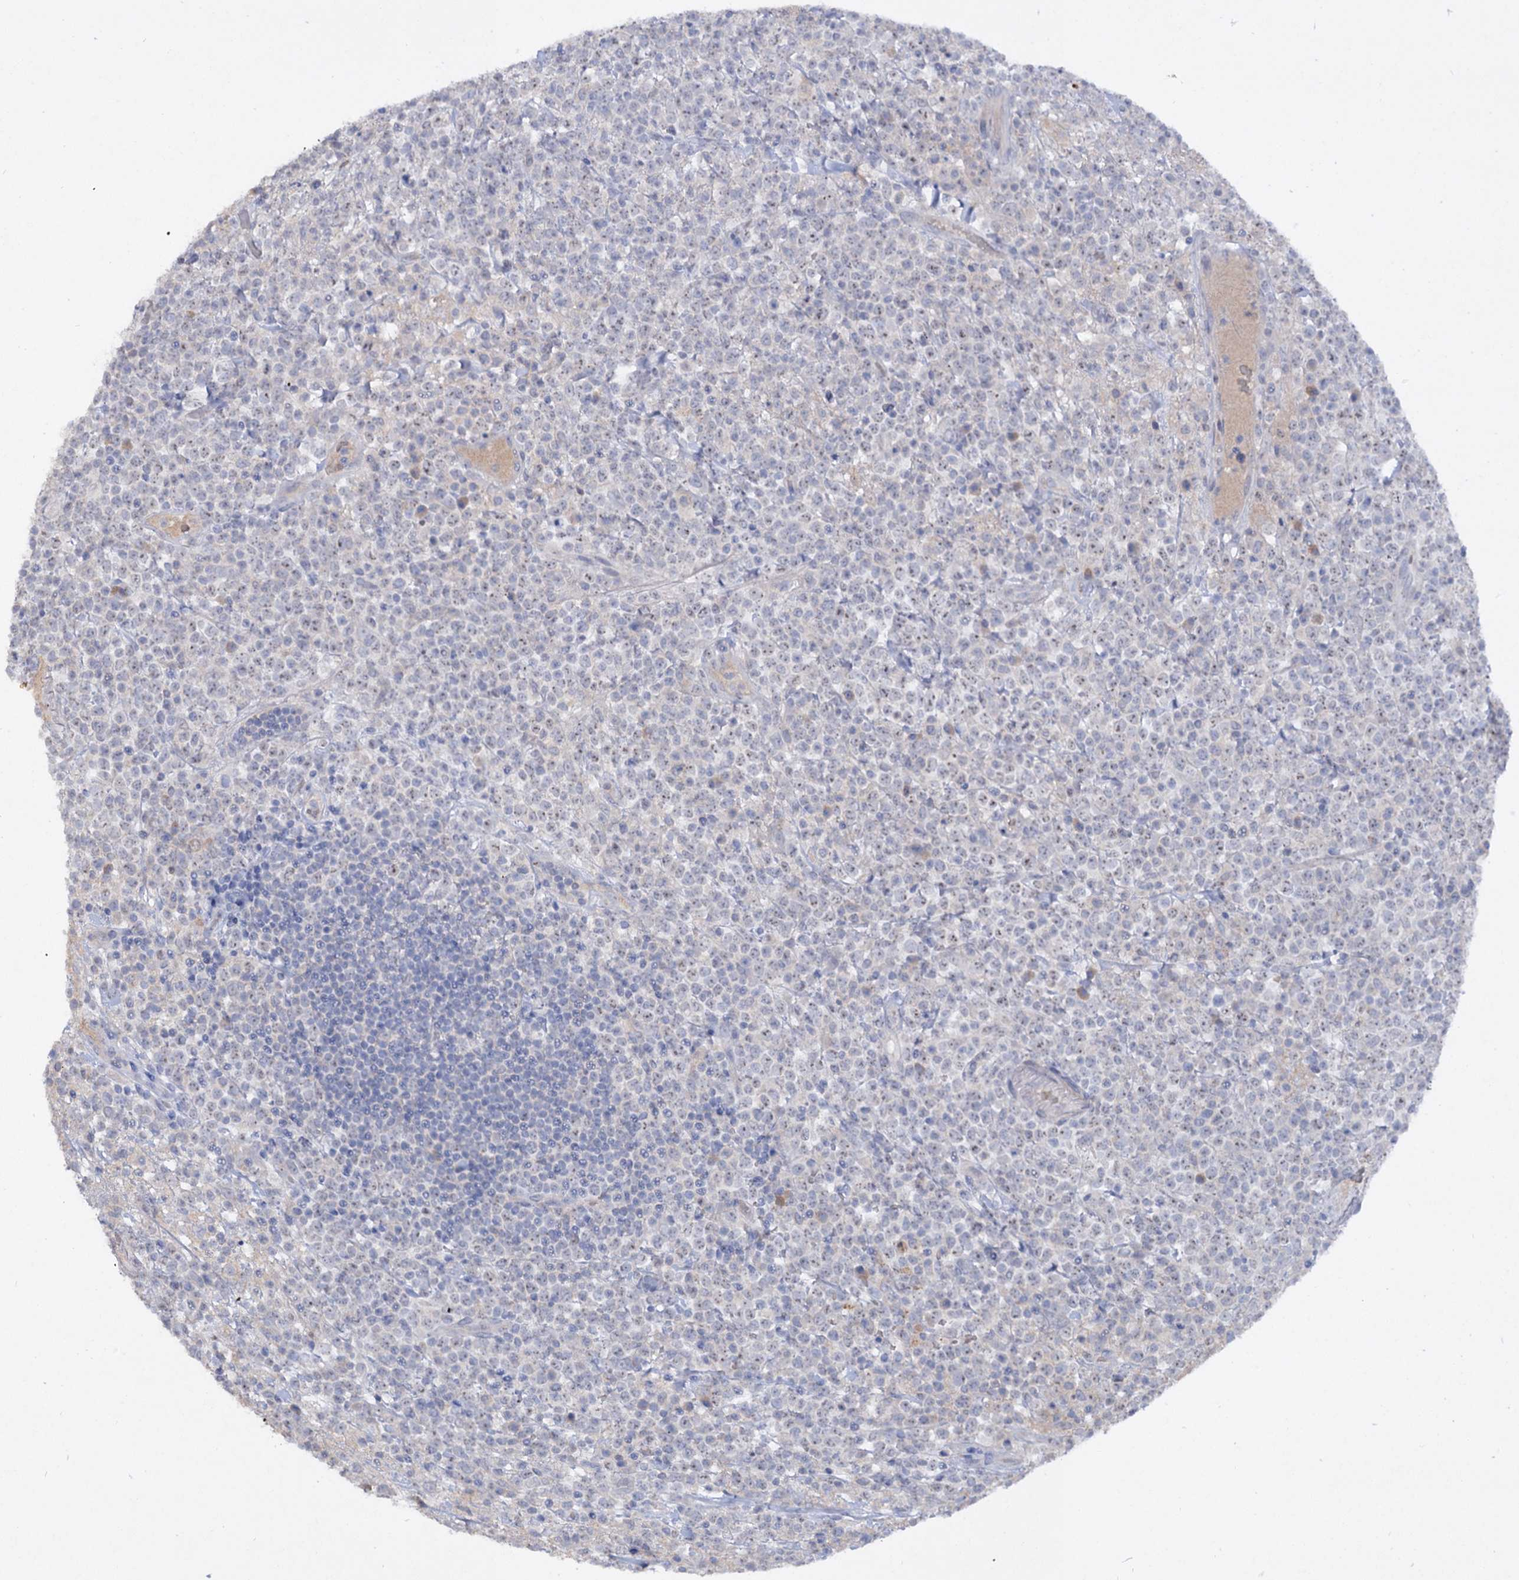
{"staining": {"intensity": "negative", "quantity": "none", "location": "none"}, "tissue": "lymphoma", "cell_type": "Tumor cells", "image_type": "cancer", "snomed": [{"axis": "morphology", "description": "Malignant lymphoma, non-Hodgkin's type, High grade"}, {"axis": "topography", "description": "Colon"}], "caption": "Tumor cells show no significant positivity in lymphoma.", "gene": "ATP4A", "patient": {"sex": "female", "age": 53}}